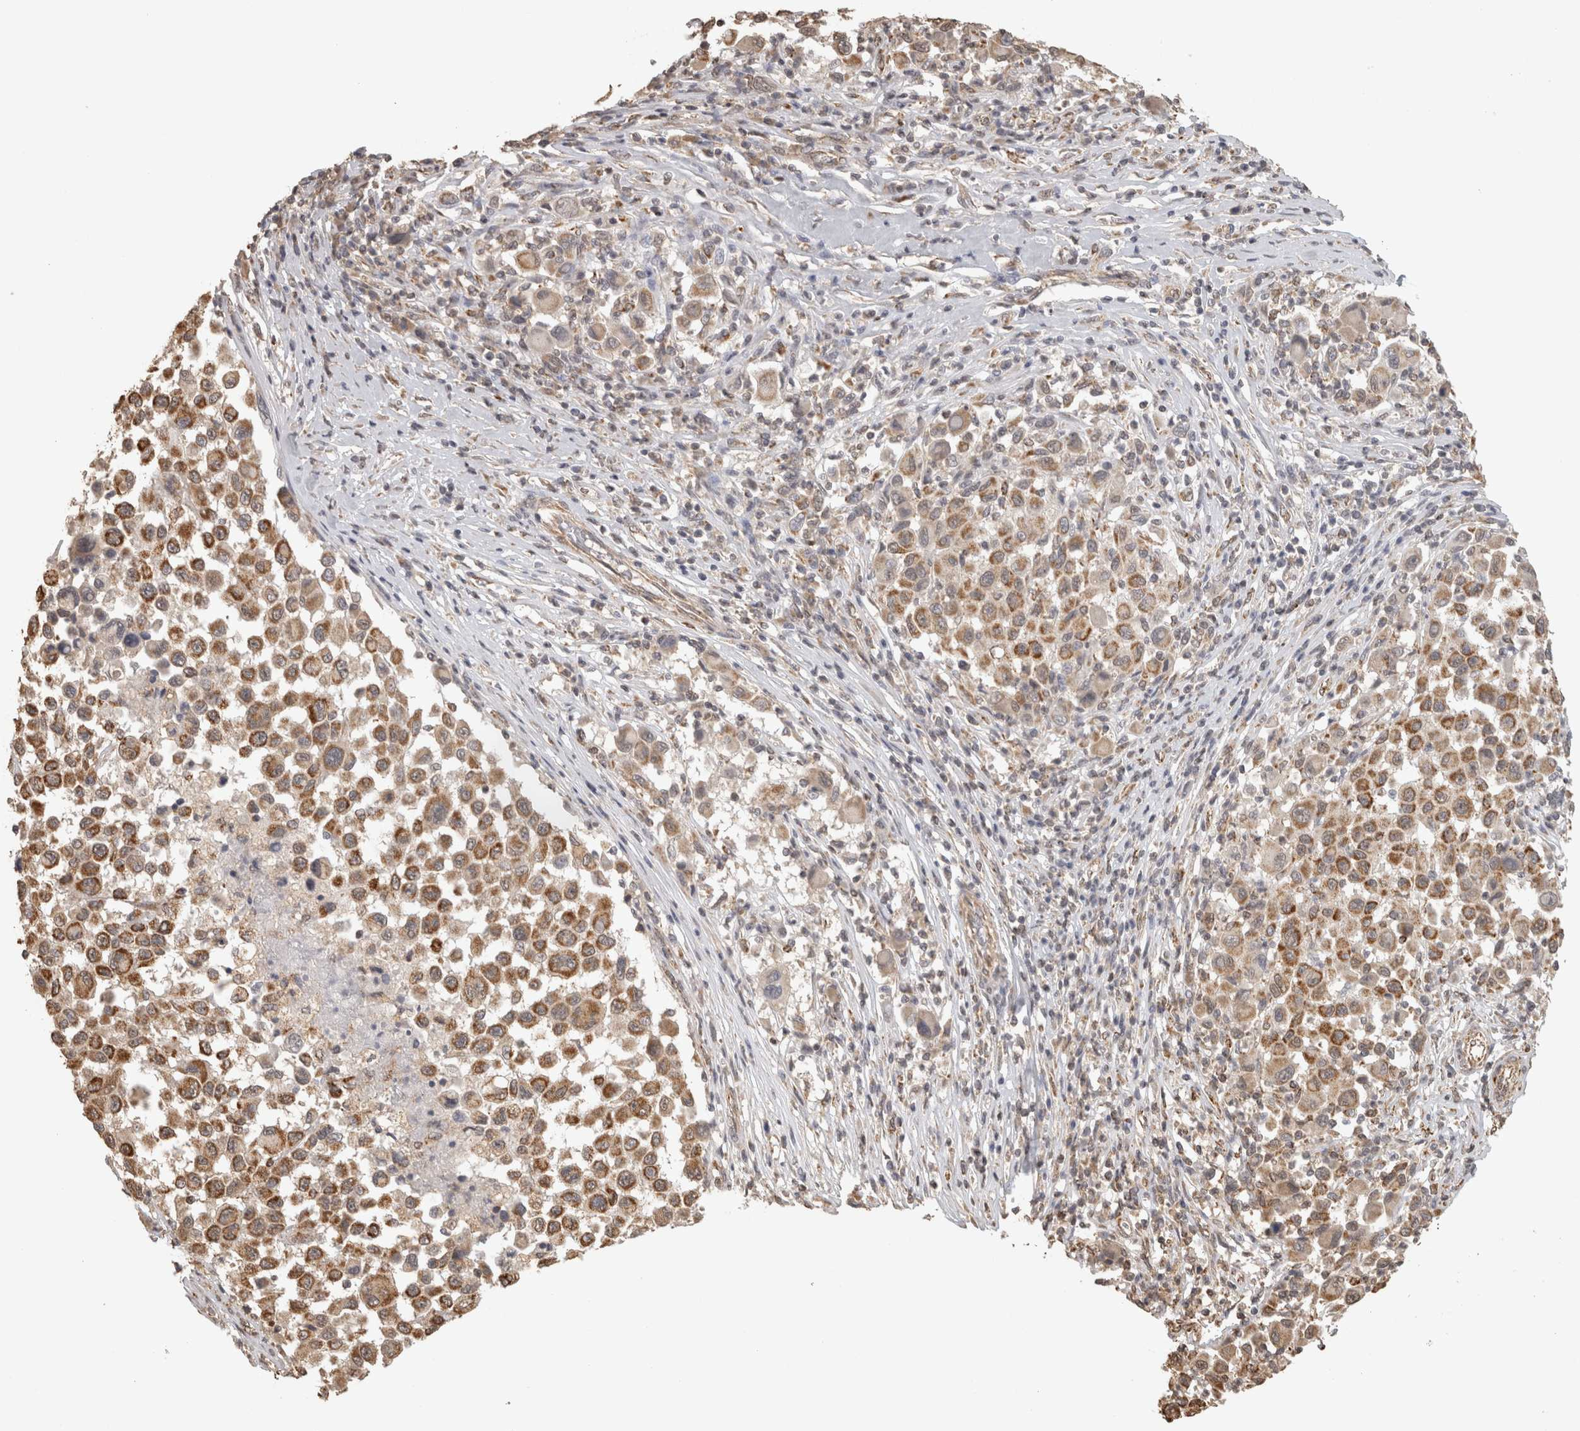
{"staining": {"intensity": "moderate", "quantity": ">75%", "location": "cytoplasmic/membranous"}, "tissue": "melanoma", "cell_type": "Tumor cells", "image_type": "cancer", "snomed": [{"axis": "morphology", "description": "Malignant melanoma, Metastatic site"}, {"axis": "topography", "description": "Lymph node"}], "caption": "Tumor cells exhibit medium levels of moderate cytoplasmic/membranous positivity in about >75% of cells in malignant melanoma (metastatic site).", "gene": "BNIP3L", "patient": {"sex": "male", "age": 61}}